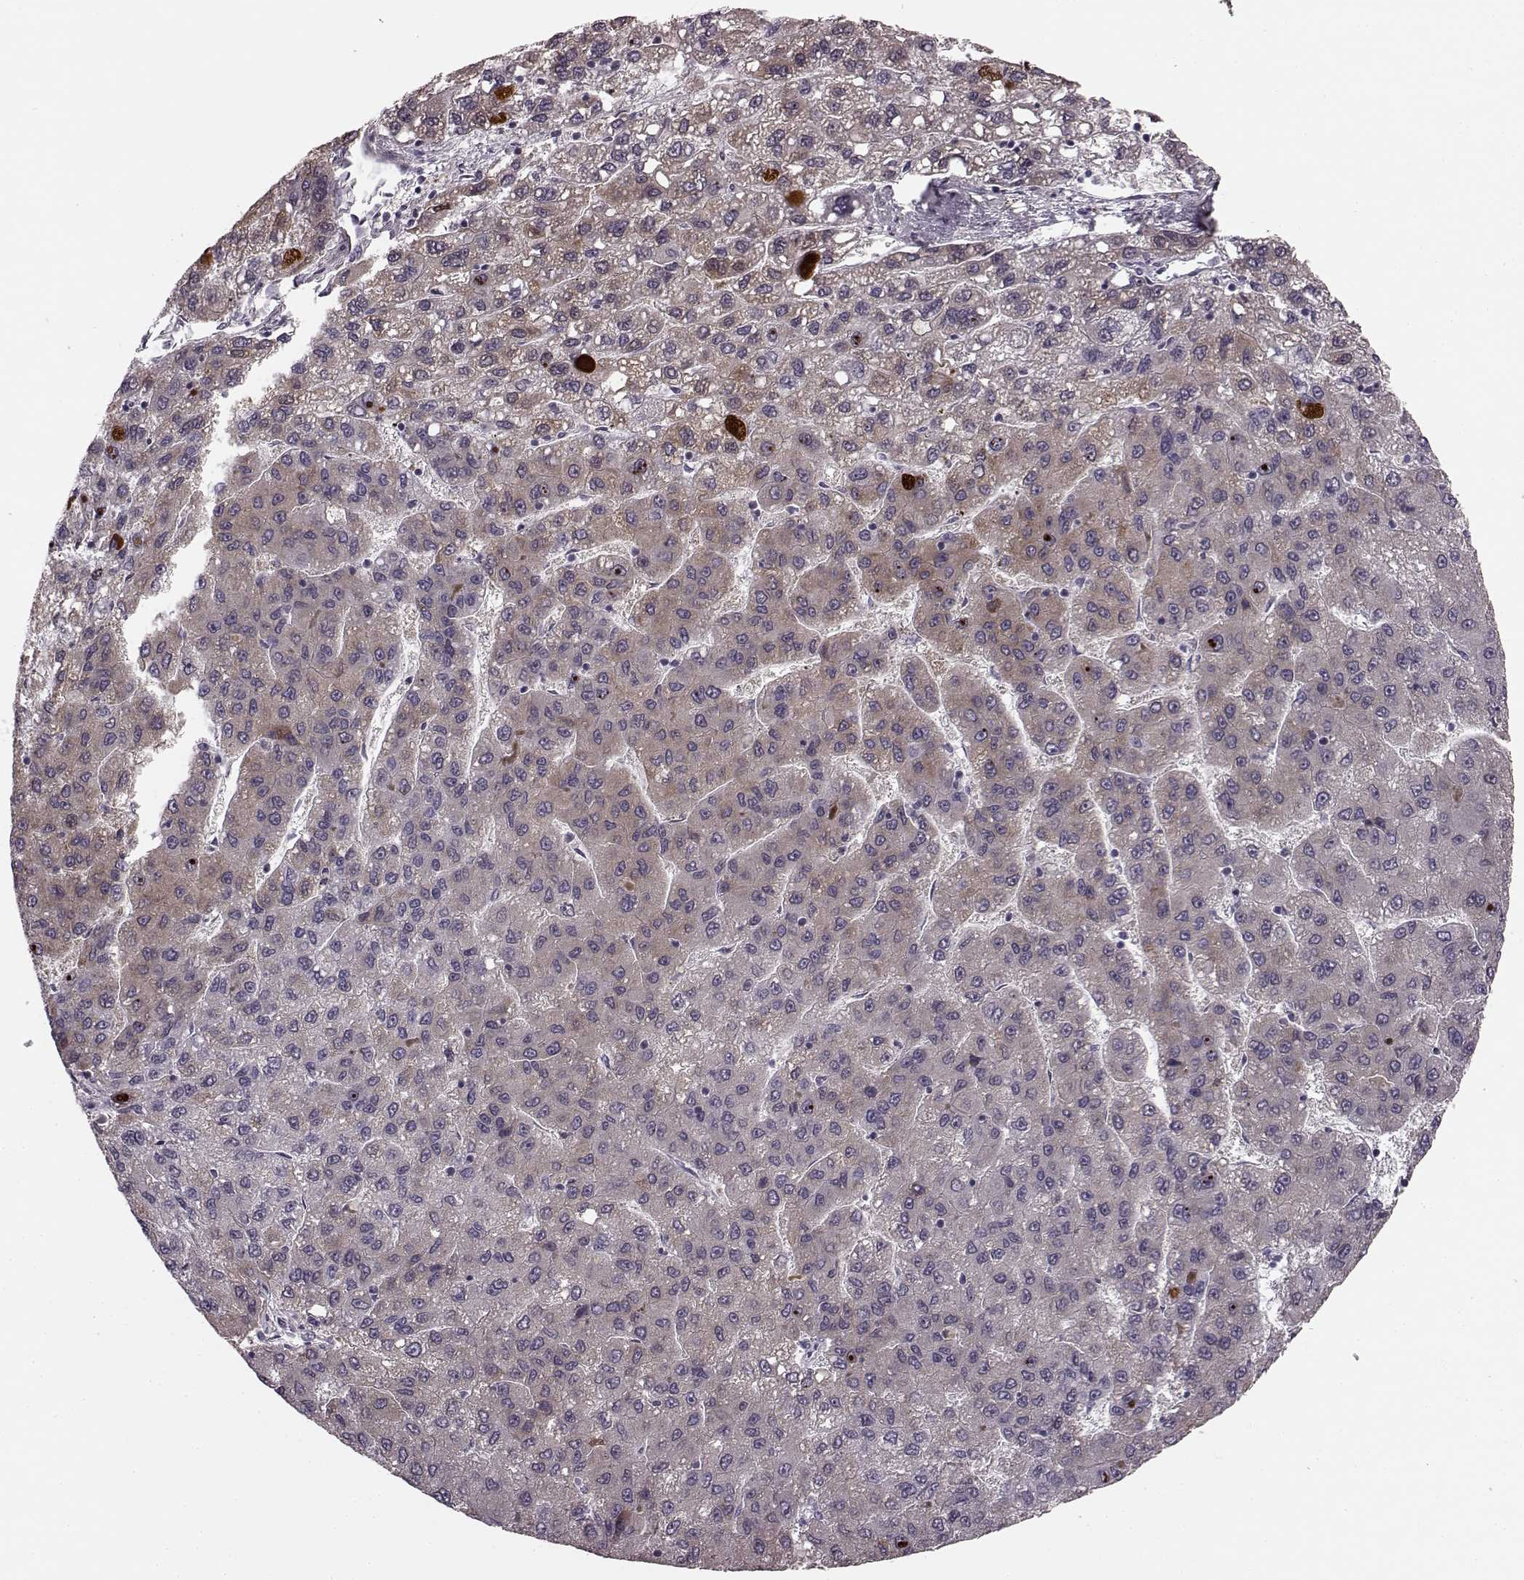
{"staining": {"intensity": "moderate", "quantity": "25%-75%", "location": "cytoplasmic/membranous"}, "tissue": "liver cancer", "cell_type": "Tumor cells", "image_type": "cancer", "snomed": [{"axis": "morphology", "description": "Carcinoma, Hepatocellular, NOS"}, {"axis": "topography", "description": "Liver"}], "caption": "Liver cancer was stained to show a protein in brown. There is medium levels of moderate cytoplasmic/membranous positivity in approximately 25%-75% of tumor cells.", "gene": "FAM234B", "patient": {"sex": "female", "age": 82}}